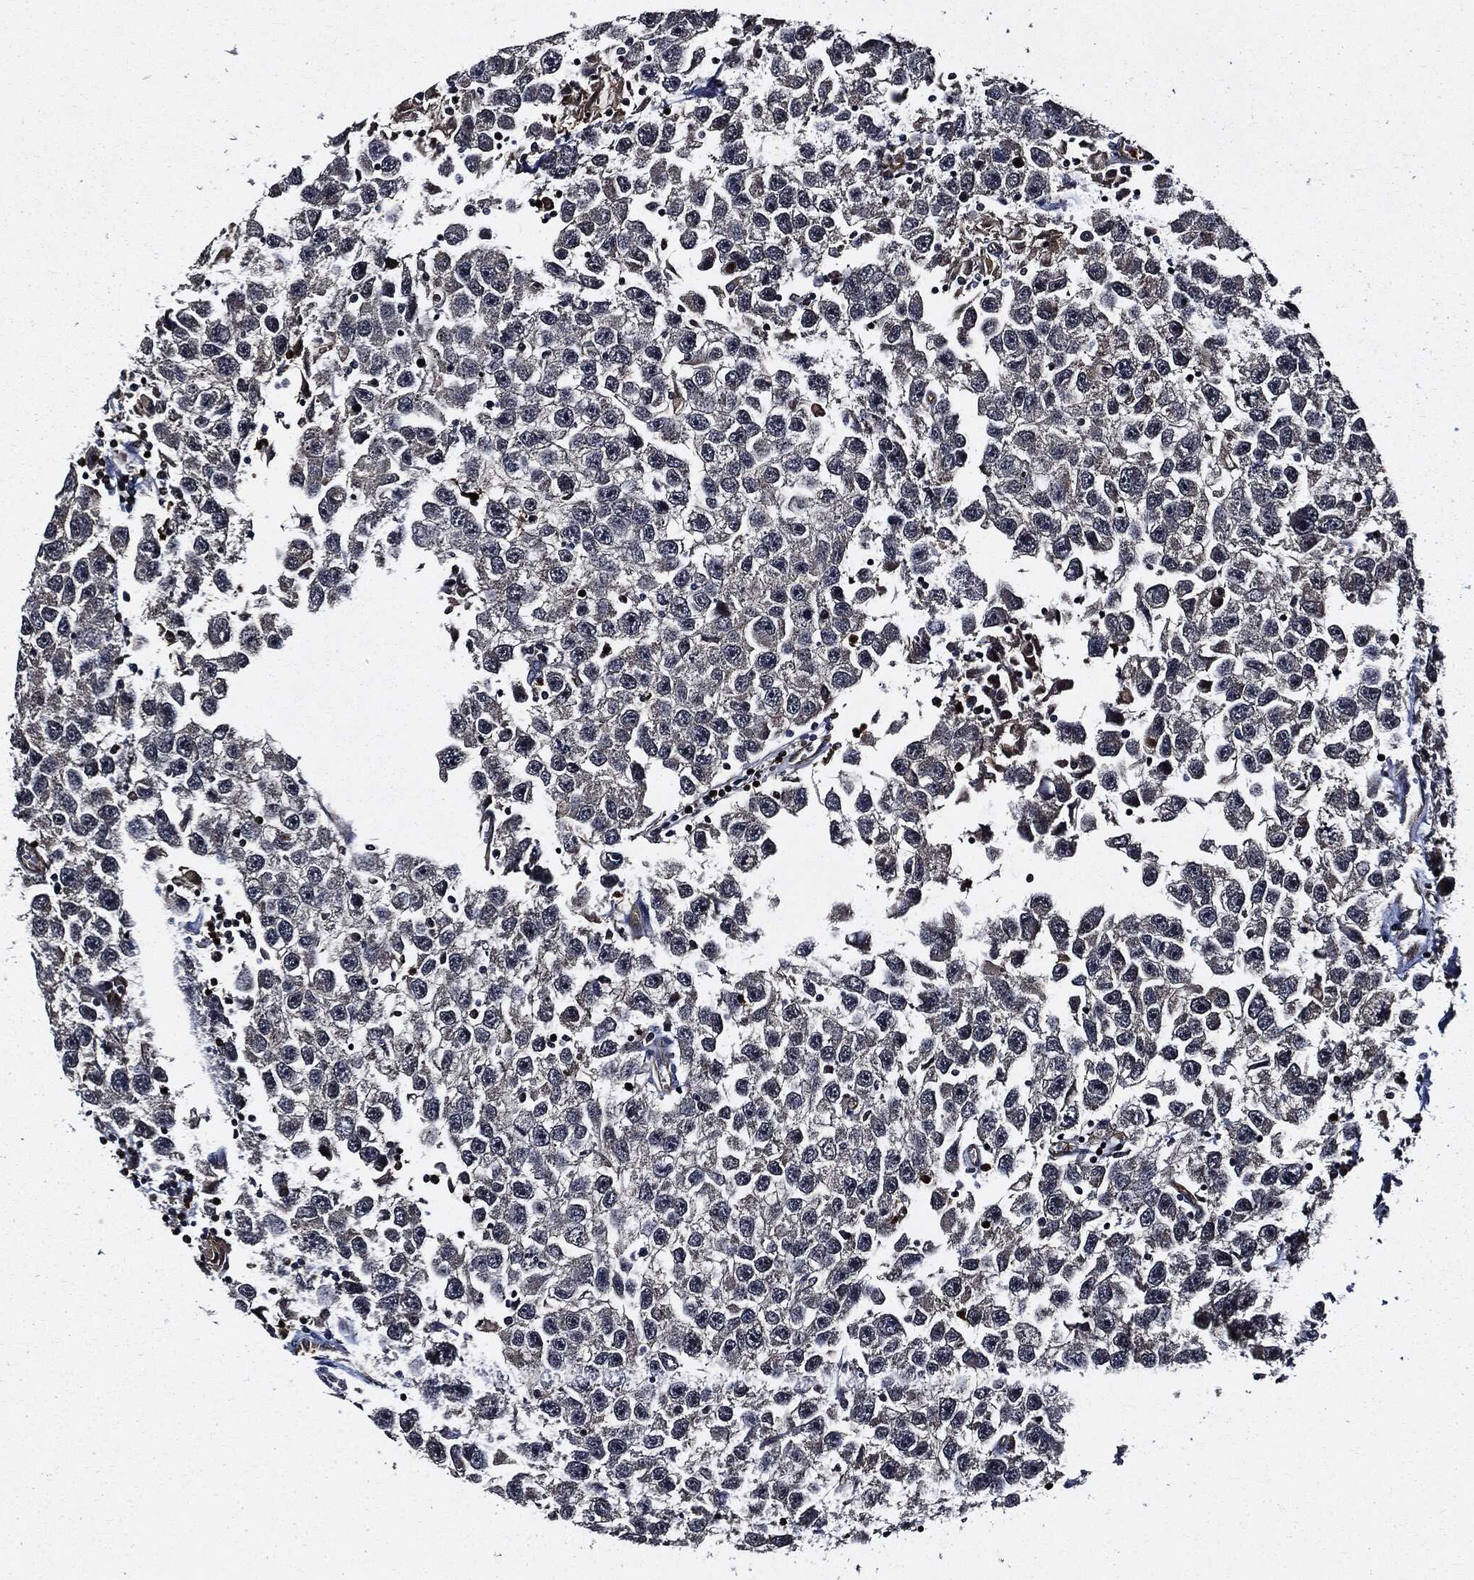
{"staining": {"intensity": "negative", "quantity": "none", "location": "none"}, "tissue": "testis cancer", "cell_type": "Tumor cells", "image_type": "cancer", "snomed": [{"axis": "morphology", "description": "Seminoma, NOS"}, {"axis": "topography", "description": "Testis"}], "caption": "This is an immunohistochemistry (IHC) histopathology image of human testis cancer (seminoma). There is no positivity in tumor cells.", "gene": "SUGT1", "patient": {"sex": "male", "age": 26}}